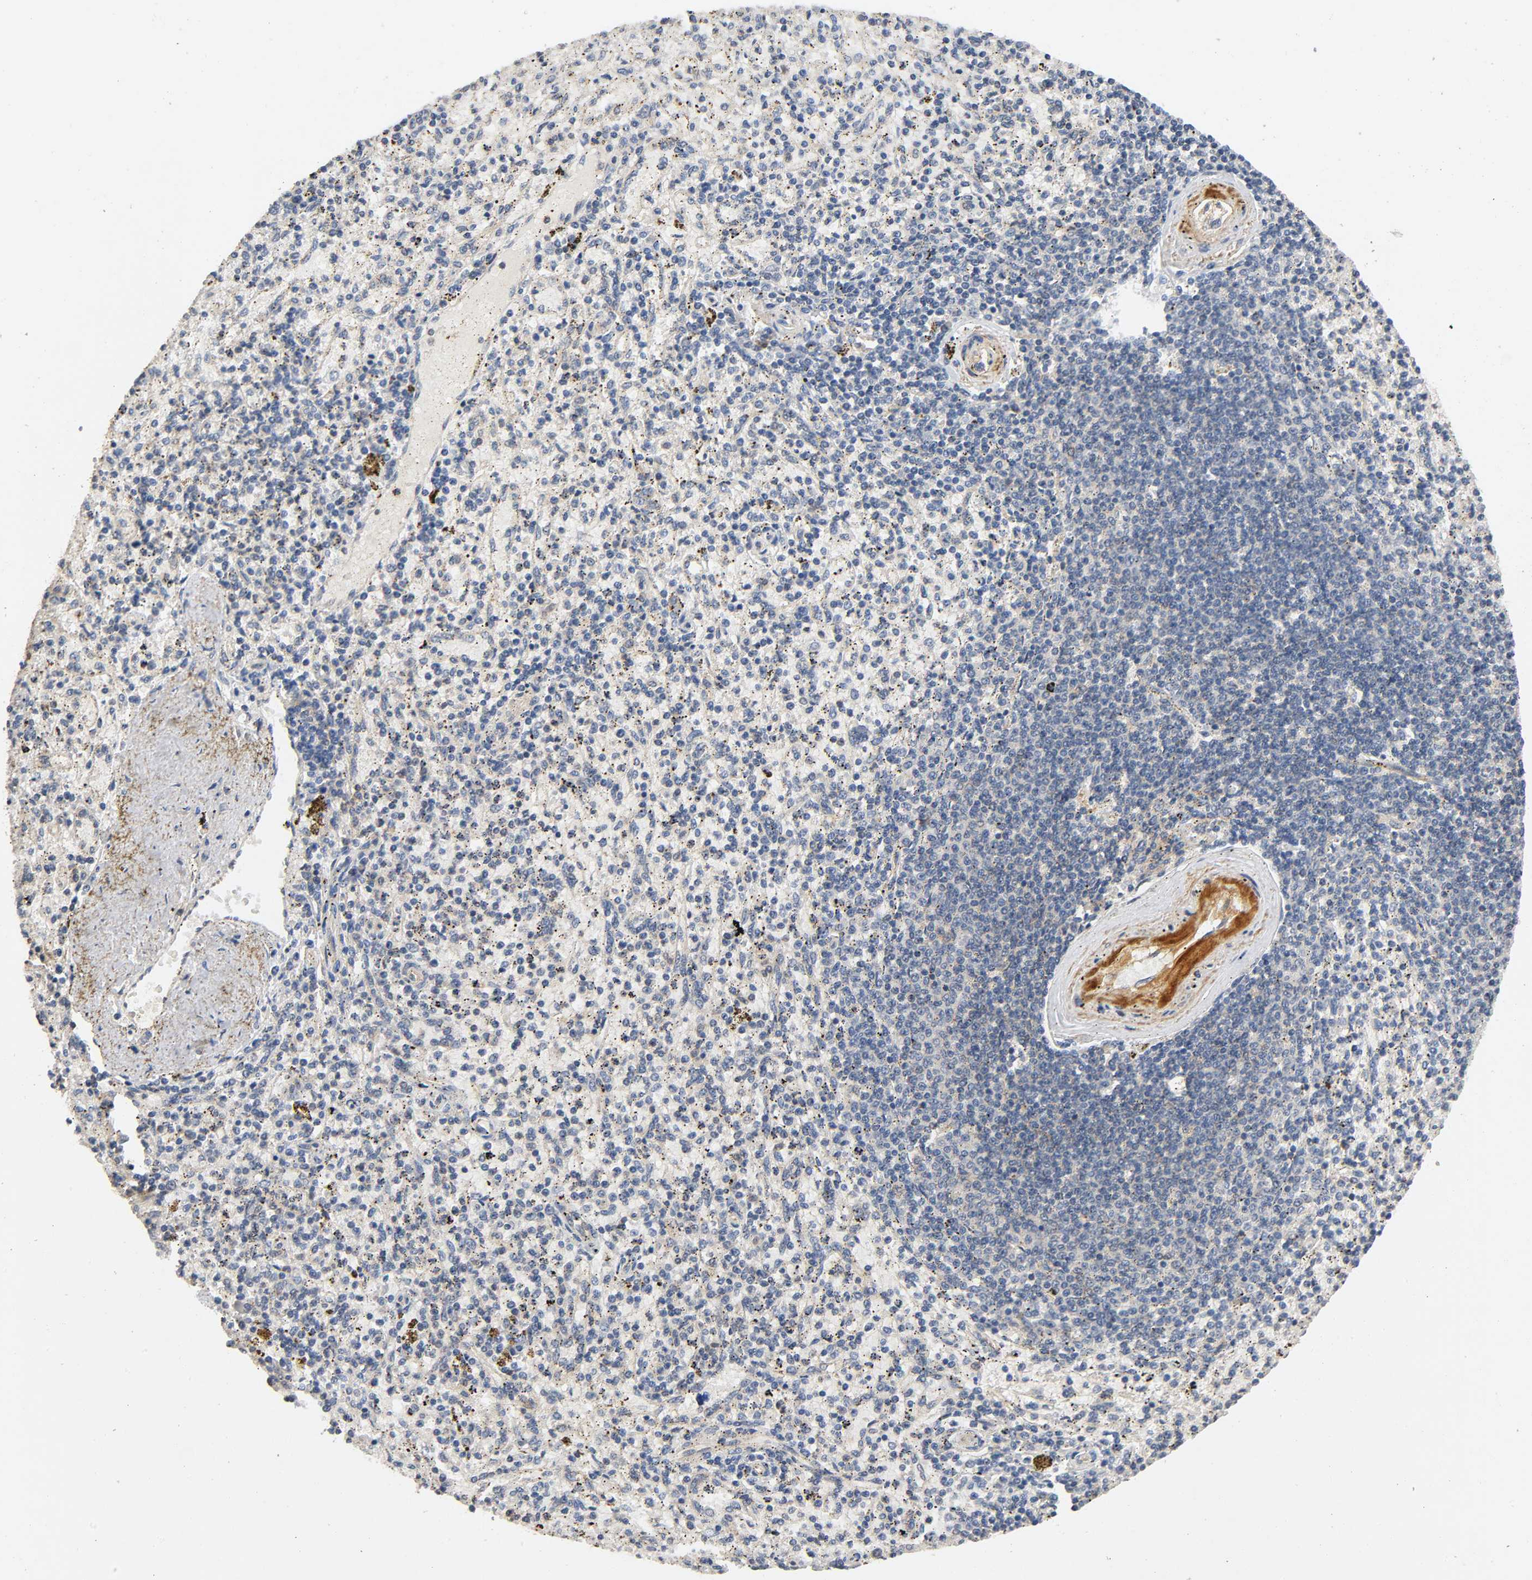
{"staining": {"intensity": "moderate", "quantity": "25%-75%", "location": "cytoplasmic/membranous"}, "tissue": "spleen", "cell_type": "Cells in red pulp", "image_type": "normal", "snomed": [{"axis": "morphology", "description": "Normal tissue, NOS"}, {"axis": "topography", "description": "Spleen"}], "caption": "Immunohistochemical staining of unremarkable spleen exhibits 25%-75% levels of moderate cytoplasmic/membranous protein positivity in about 25%-75% of cells in red pulp.", "gene": "IKBKB", "patient": {"sex": "female", "age": 43}}